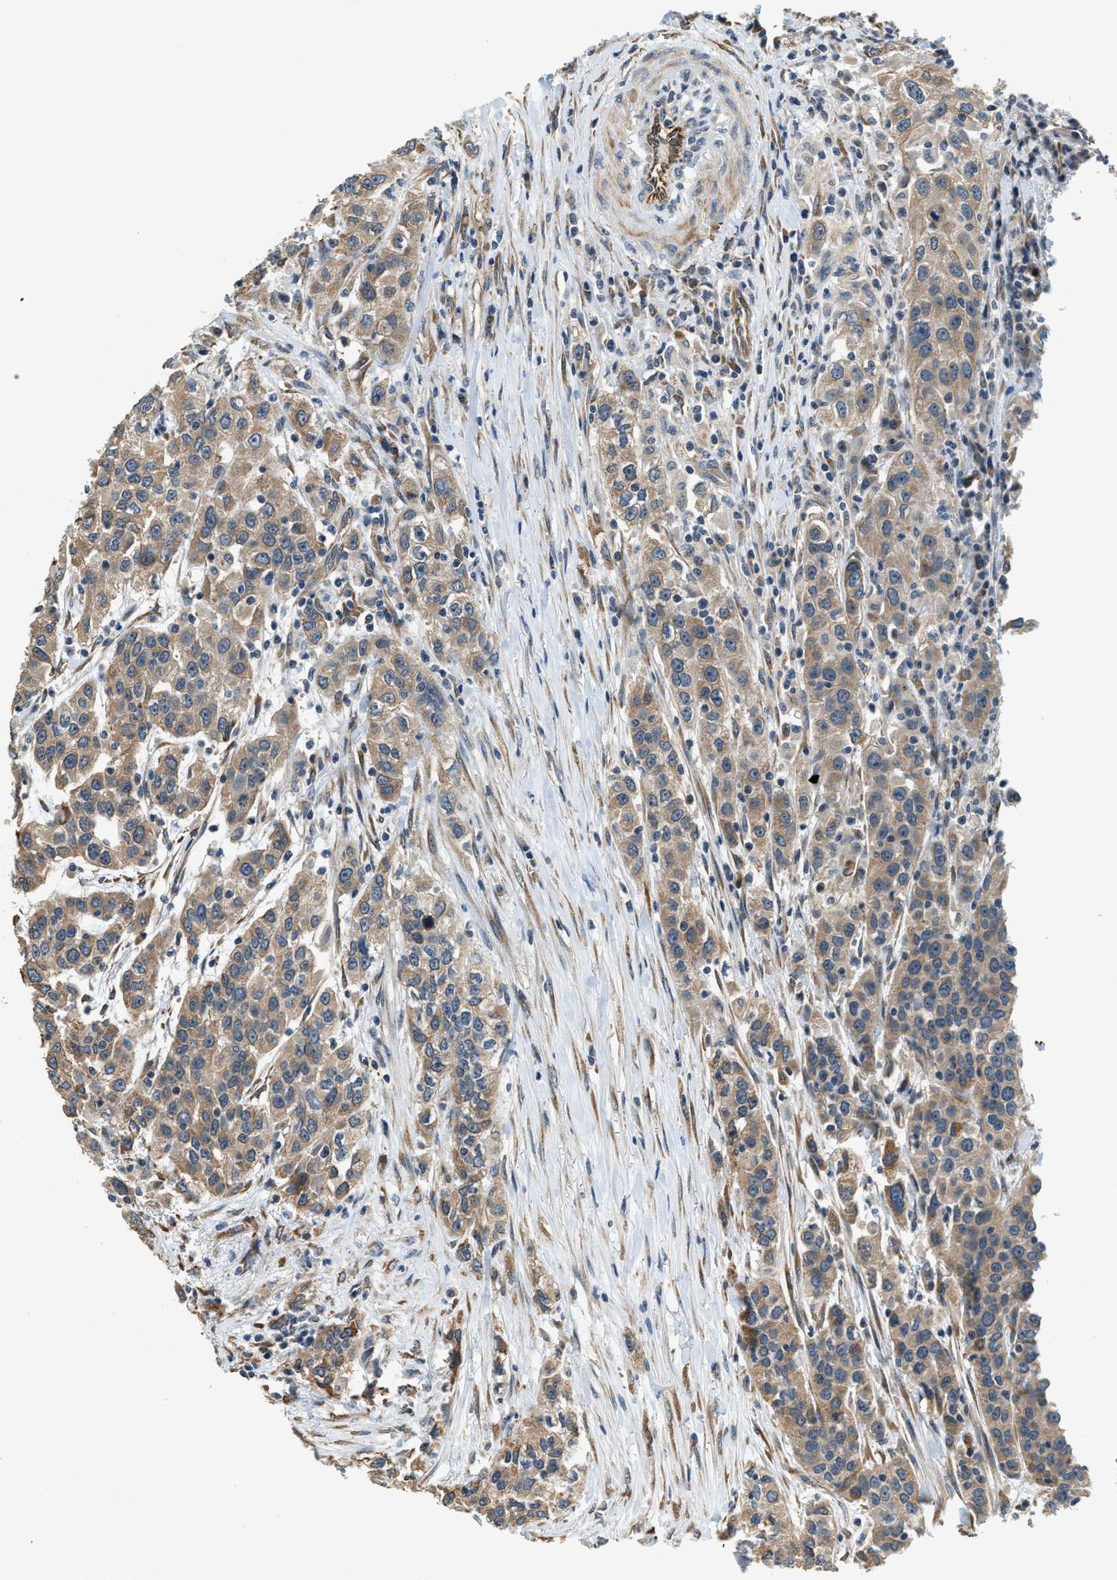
{"staining": {"intensity": "moderate", "quantity": ">75%", "location": "cytoplasmic/membranous"}, "tissue": "urothelial cancer", "cell_type": "Tumor cells", "image_type": "cancer", "snomed": [{"axis": "morphology", "description": "Urothelial carcinoma, High grade"}, {"axis": "topography", "description": "Urinary bladder"}], "caption": "An image of human high-grade urothelial carcinoma stained for a protein displays moderate cytoplasmic/membranous brown staining in tumor cells.", "gene": "ALOX12", "patient": {"sex": "female", "age": 80}}